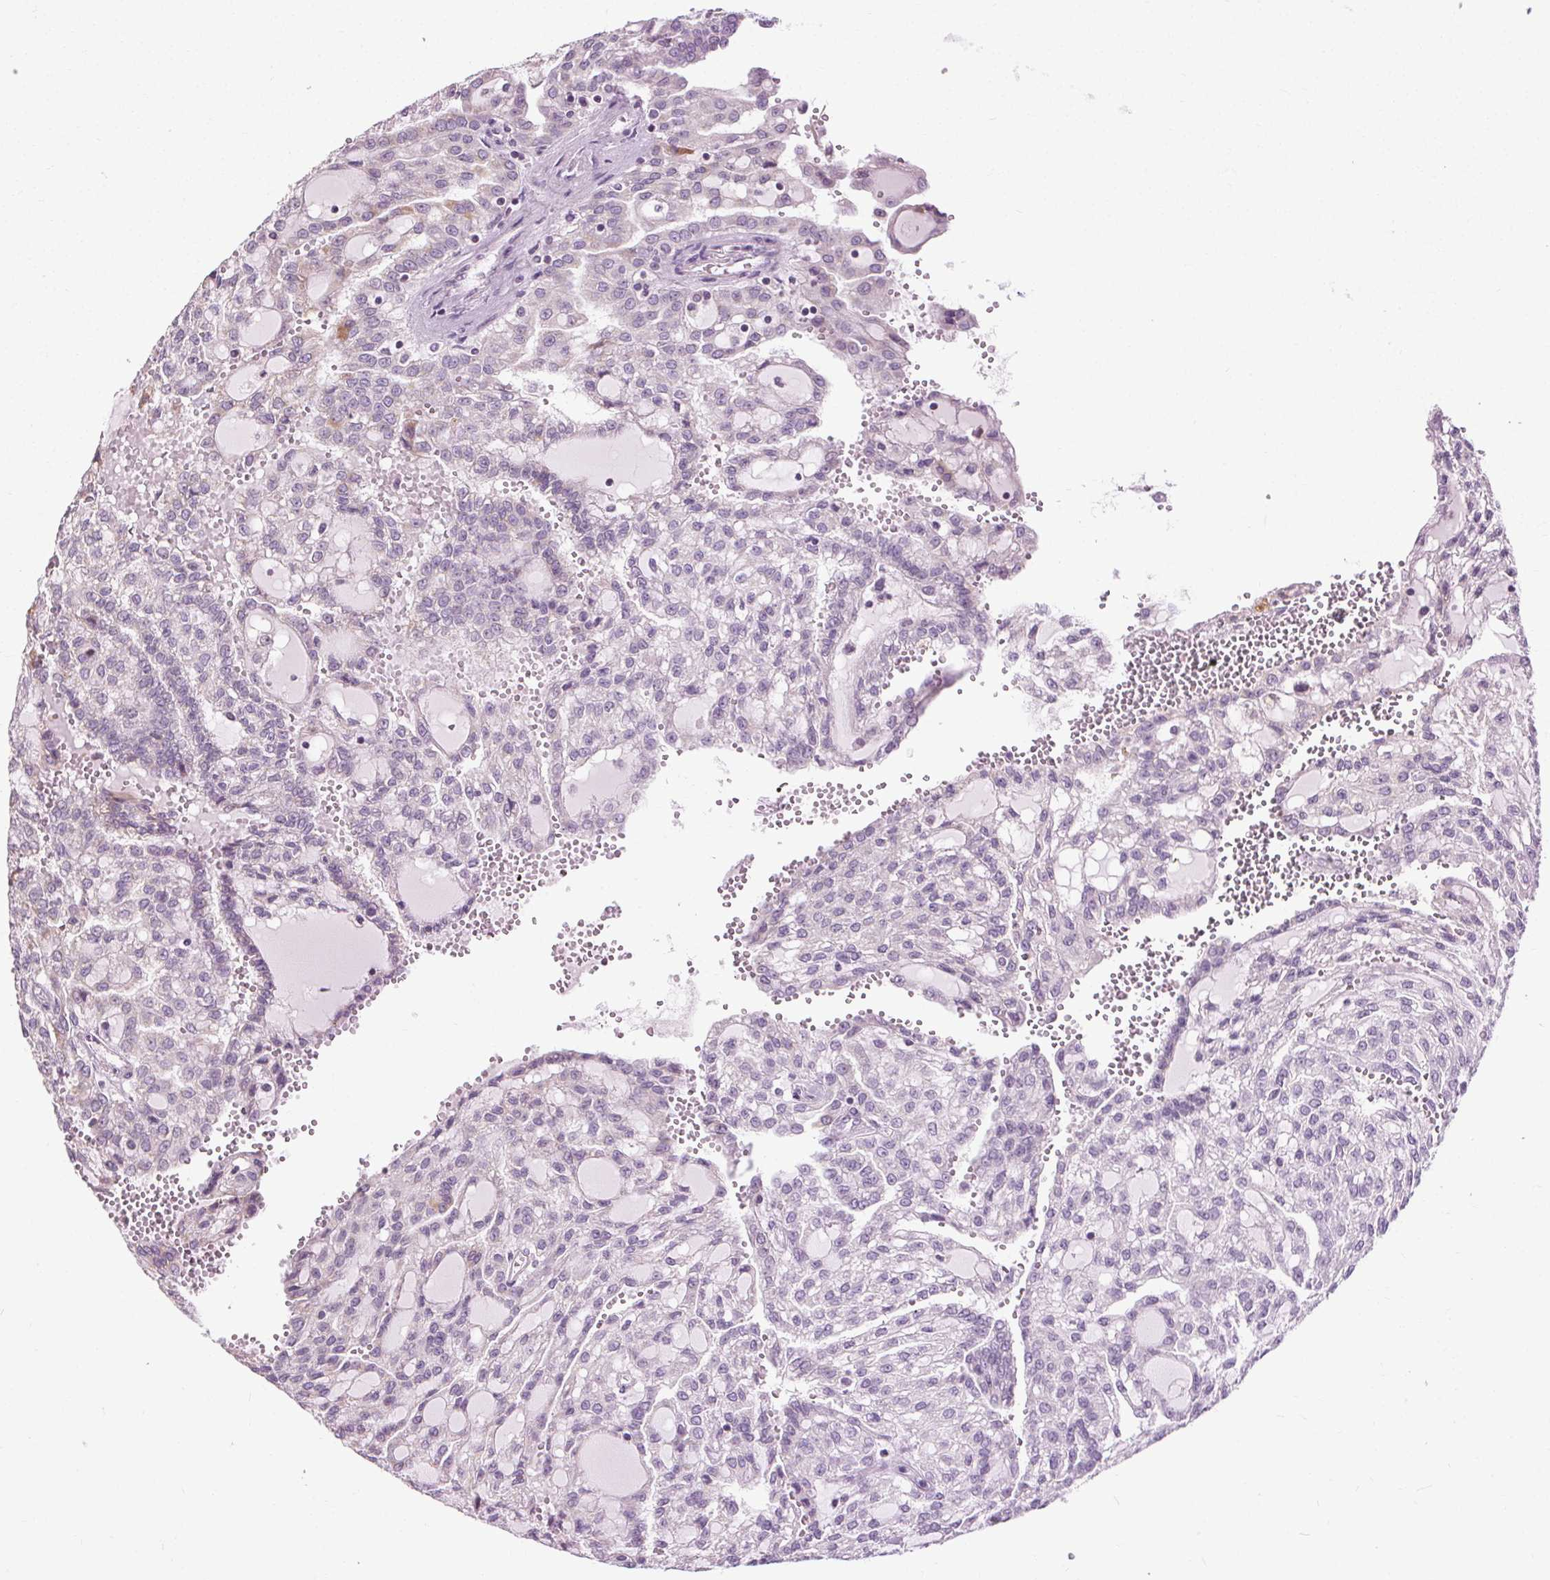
{"staining": {"intensity": "negative", "quantity": "none", "location": "none"}, "tissue": "renal cancer", "cell_type": "Tumor cells", "image_type": "cancer", "snomed": [{"axis": "morphology", "description": "Adenocarcinoma, NOS"}, {"axis": "topography", "description": "Kidney"}], "caption": "This is an immunohistochemistry histopathology image of adenocarcinoma (renal). There is no positivity in tumor cells.", "gene": "LFNG", "patient": {"sex": "male", "age": 63}}